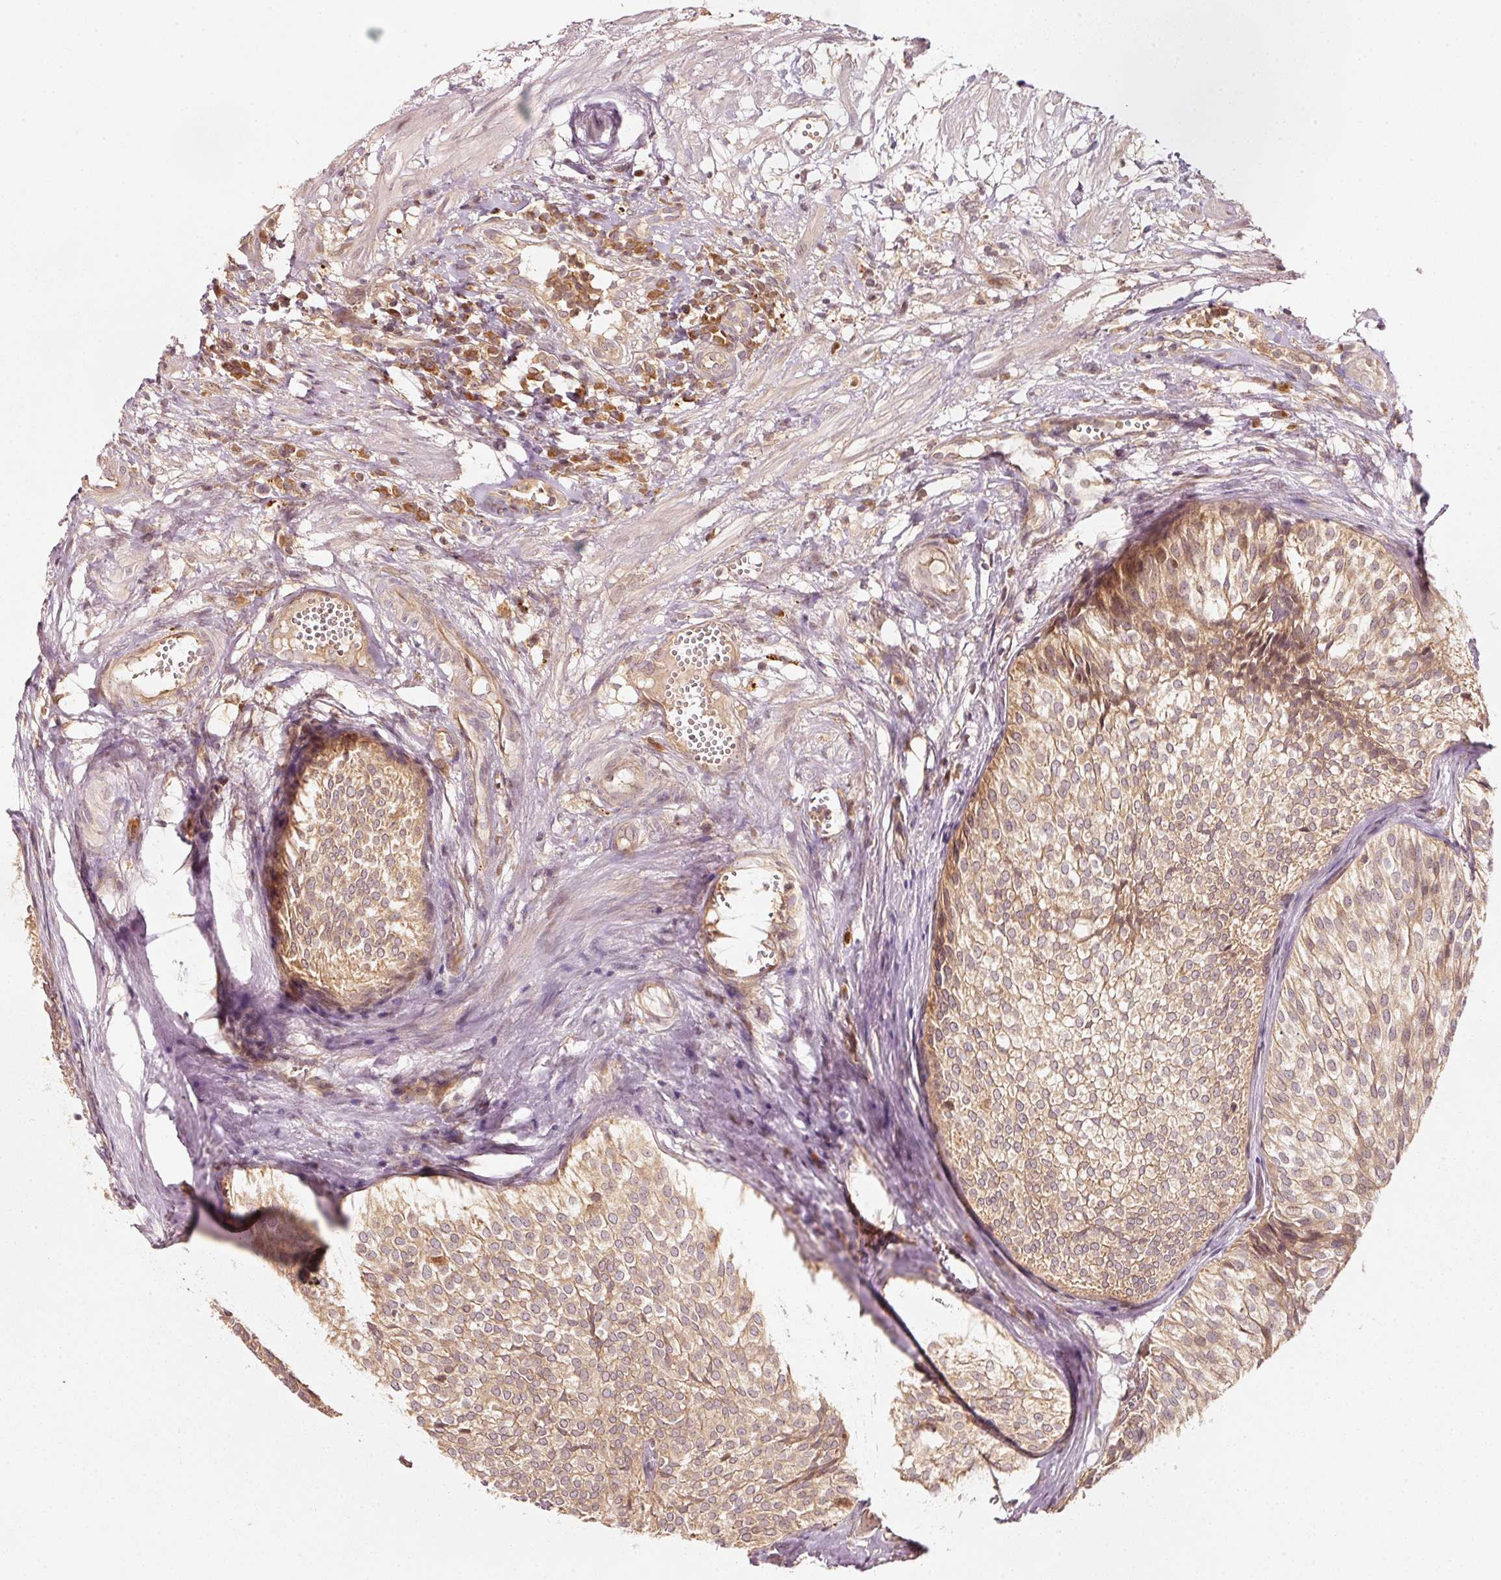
{"staining": {"intensity": "moderate", "quantity": ">75%", "location": "cytoplasmic/membranous"}, "tissue": "urothelial cancer", "cell_type": "Tumor cells", "image_type": "cancer", "snomed": [{"axis": "morphology", "description": "Urothelial carcinoma, Low grade"}, {"axis": "topography", "description": "Urinary bladder"}], "caption": "The micrograph reveals immunohistochemical staining of urothelial carcinoma (low-grade). There is moderate cytoplasmic/membranous staining is seen in about >75% of tumor cells.", "gene": "RRAS2", "patient": {"sex": "male", "age": 91}}